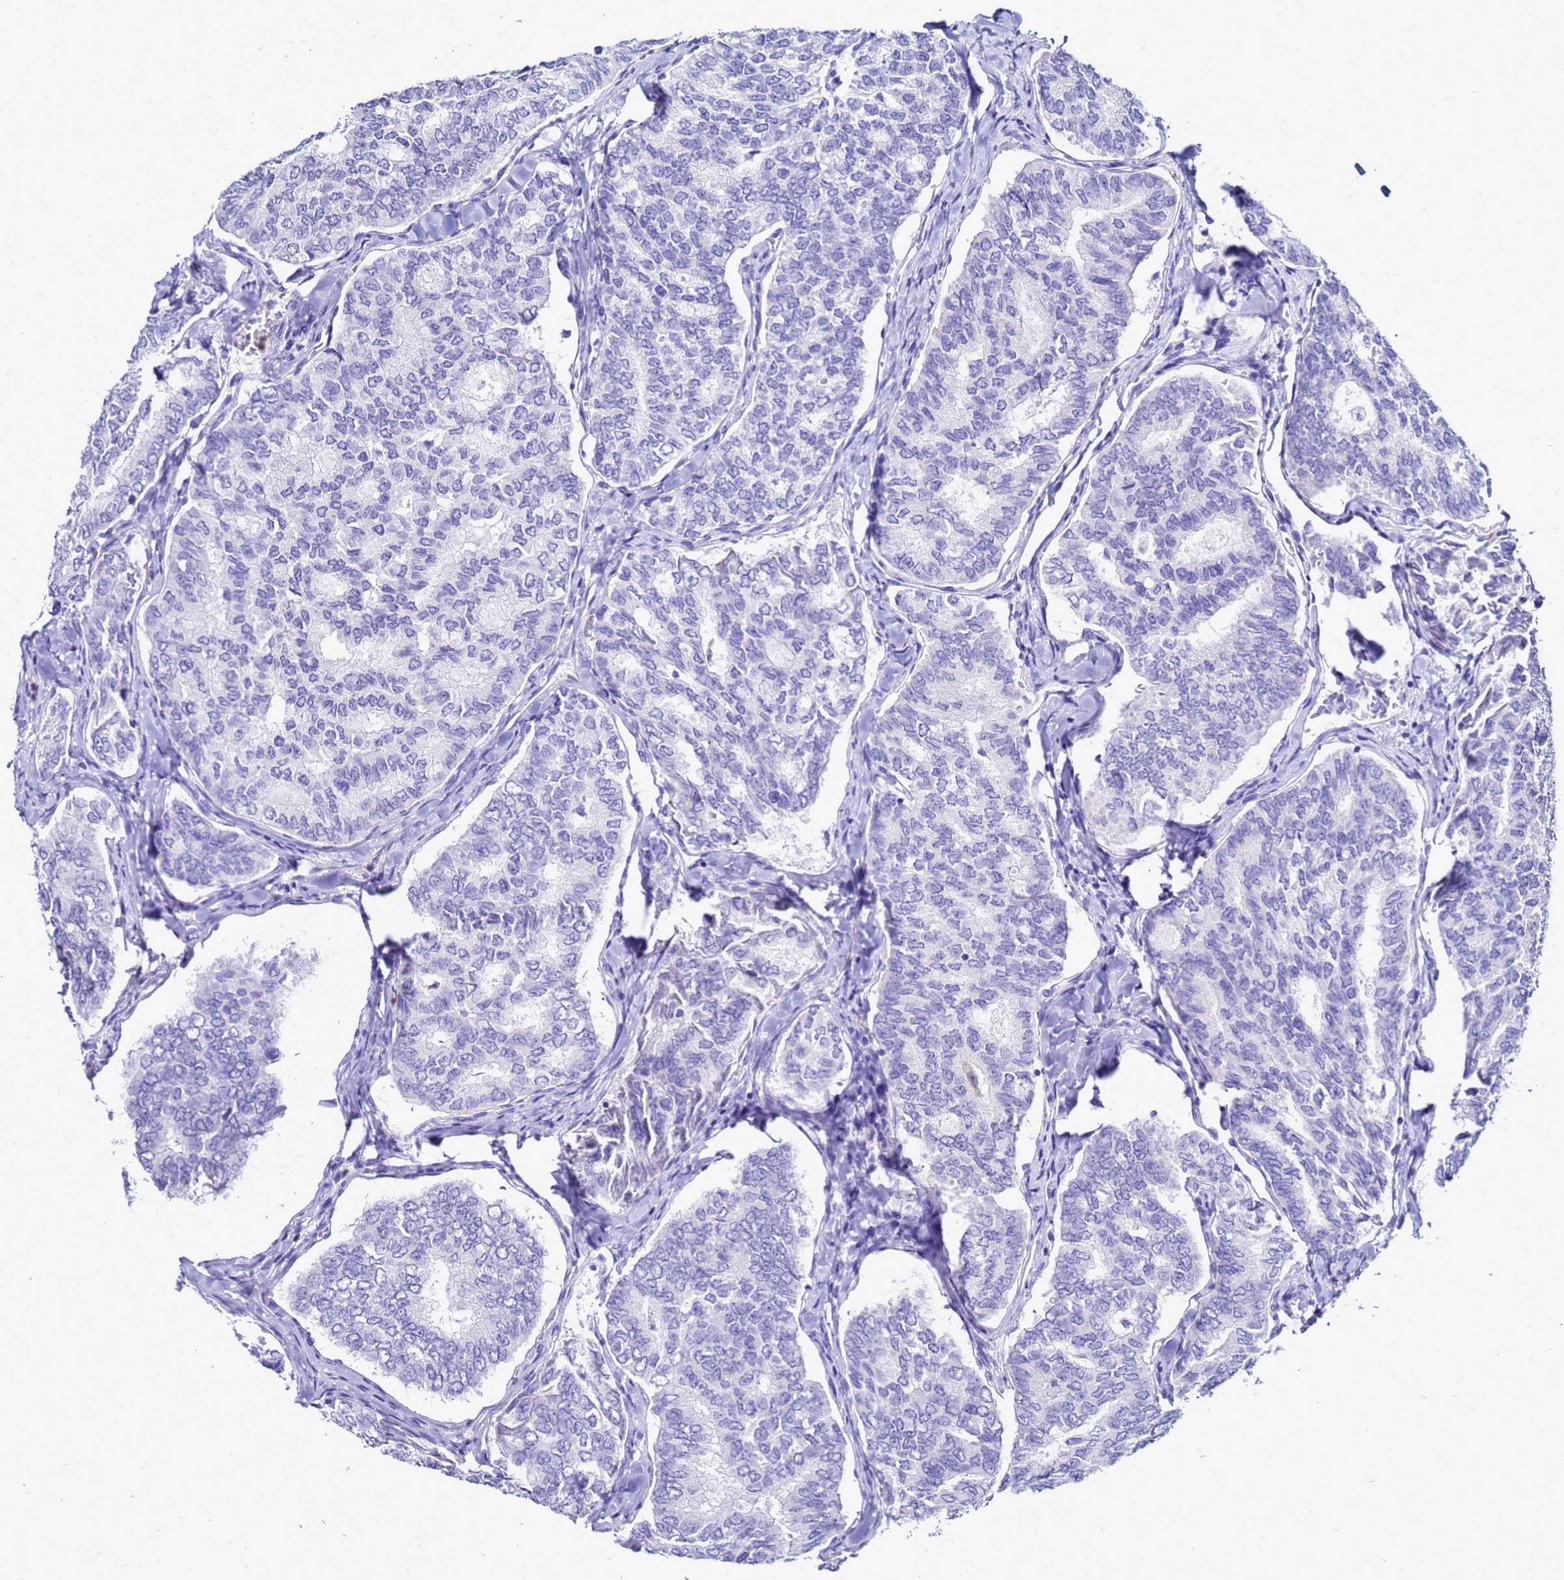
{"staining": {"intensity": "negative", "quantity": "none", "location": "none"}, "tissue": "thyroid cancer", "cell_type": "Tumor cells", "image_type": "cancer", "snomed": [{"axis": "morphology", "description": "Papillary adenocarcinoma, NOS"}, {"axis": "topography", "description": "Thyroid gland"}], "caption": "Immunohistochemical staining of human thyroid cancer exhibits no significant expression in tumor cells.", "gene": "CSTA", "patient": {"sex": "female", "age": 35}}